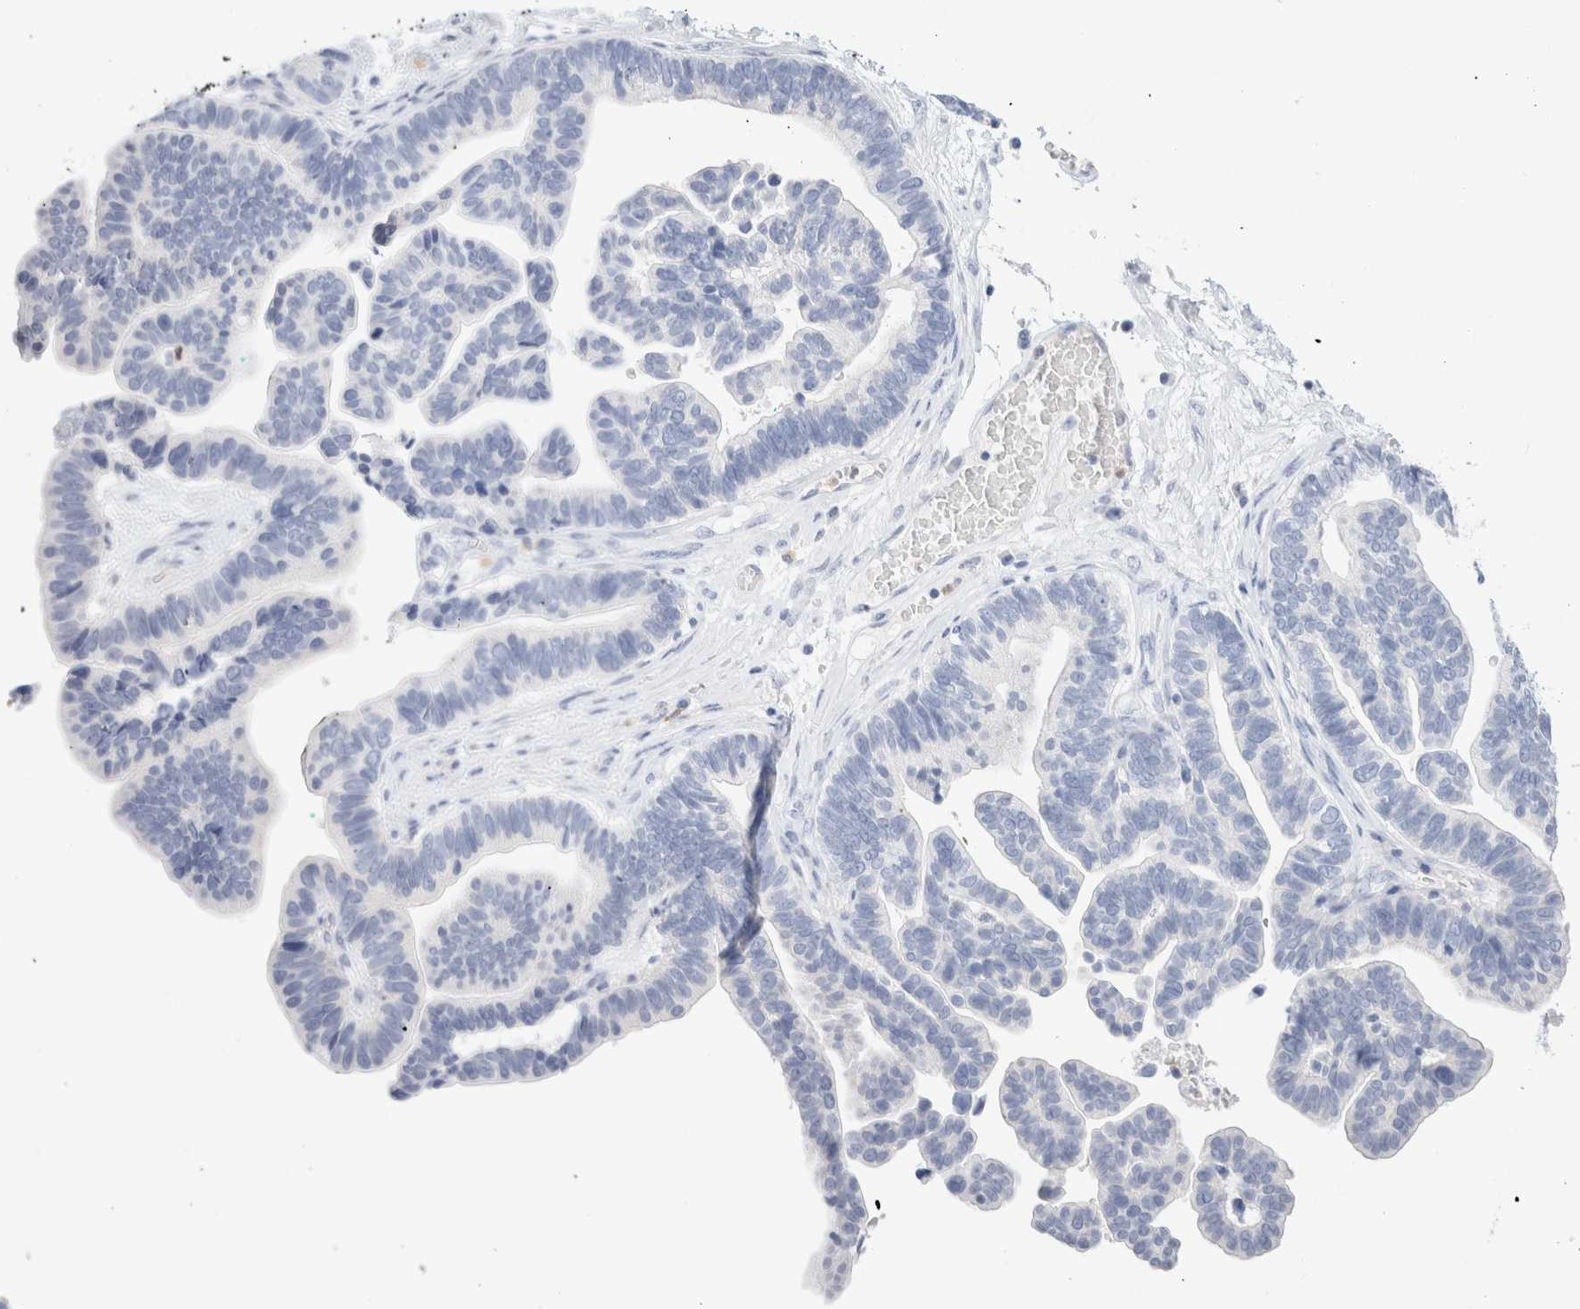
{"staining": {"intensity": "negative", "quantity": "none", "location": "none"}, "tissue": "ovarian cancer", "cell_type": "Tumor cells", "image_type": "cancer", "snomed": [{"axis": "morphology", "description": "Cystadenocarcinoma, serous, NOS"}, {"axis": "topography", "description": "Ovary"}], "caption": "Micrograph shows no significant protein positivity in tumor cells of serous cystadenocarcinoma (ovarian). (DAB immunohistochemistry (IHC) visualized using brightfield microscopy, high magnification).", "gene": "ARG1", "patient": {"sex": "female", "age": 56}}